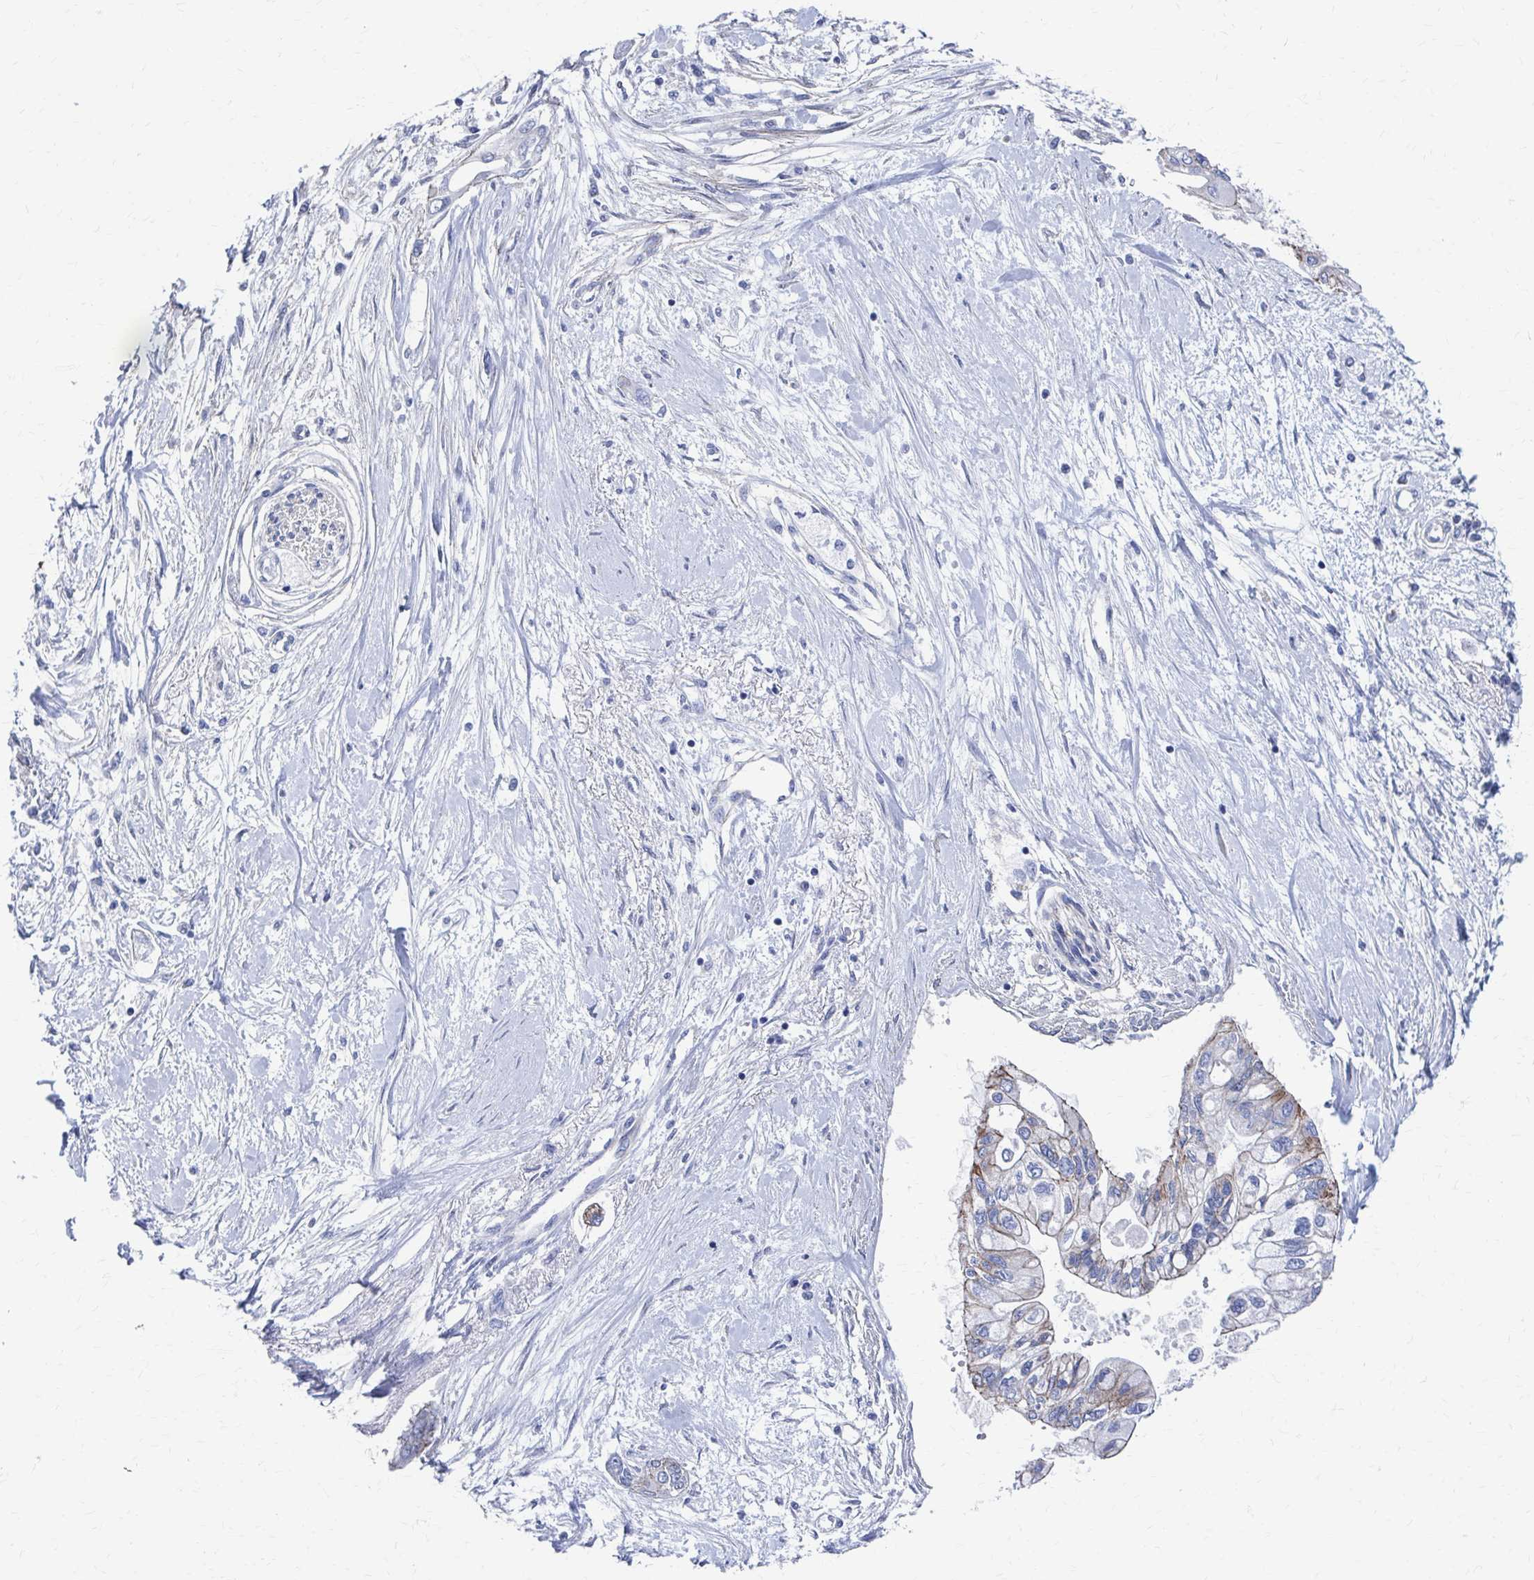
{"staining": {"intensity": "moderate", "quantity": "<25%", "location": "cytoplasmic/membranous"}, "tissue": "pancreatic cancer", "cell_type": "Tumor cells", "image_type": "cancer", "snomed": [{"axis": "morphology", "description": "Adenocarcinoma, NOS"}, {"axis": "topography", "description": "Pancreas"}], "caption": "A brown stain labels moderate cytoplasmic/membranous positivity of a protein in human adenocarcinoma (pancreatic) tumor cells. (Brightfield microscopy of DAB IHC at high magnification).", "gene": "PLEKHG7", "patient": {"sex": "female", "age": 77}}